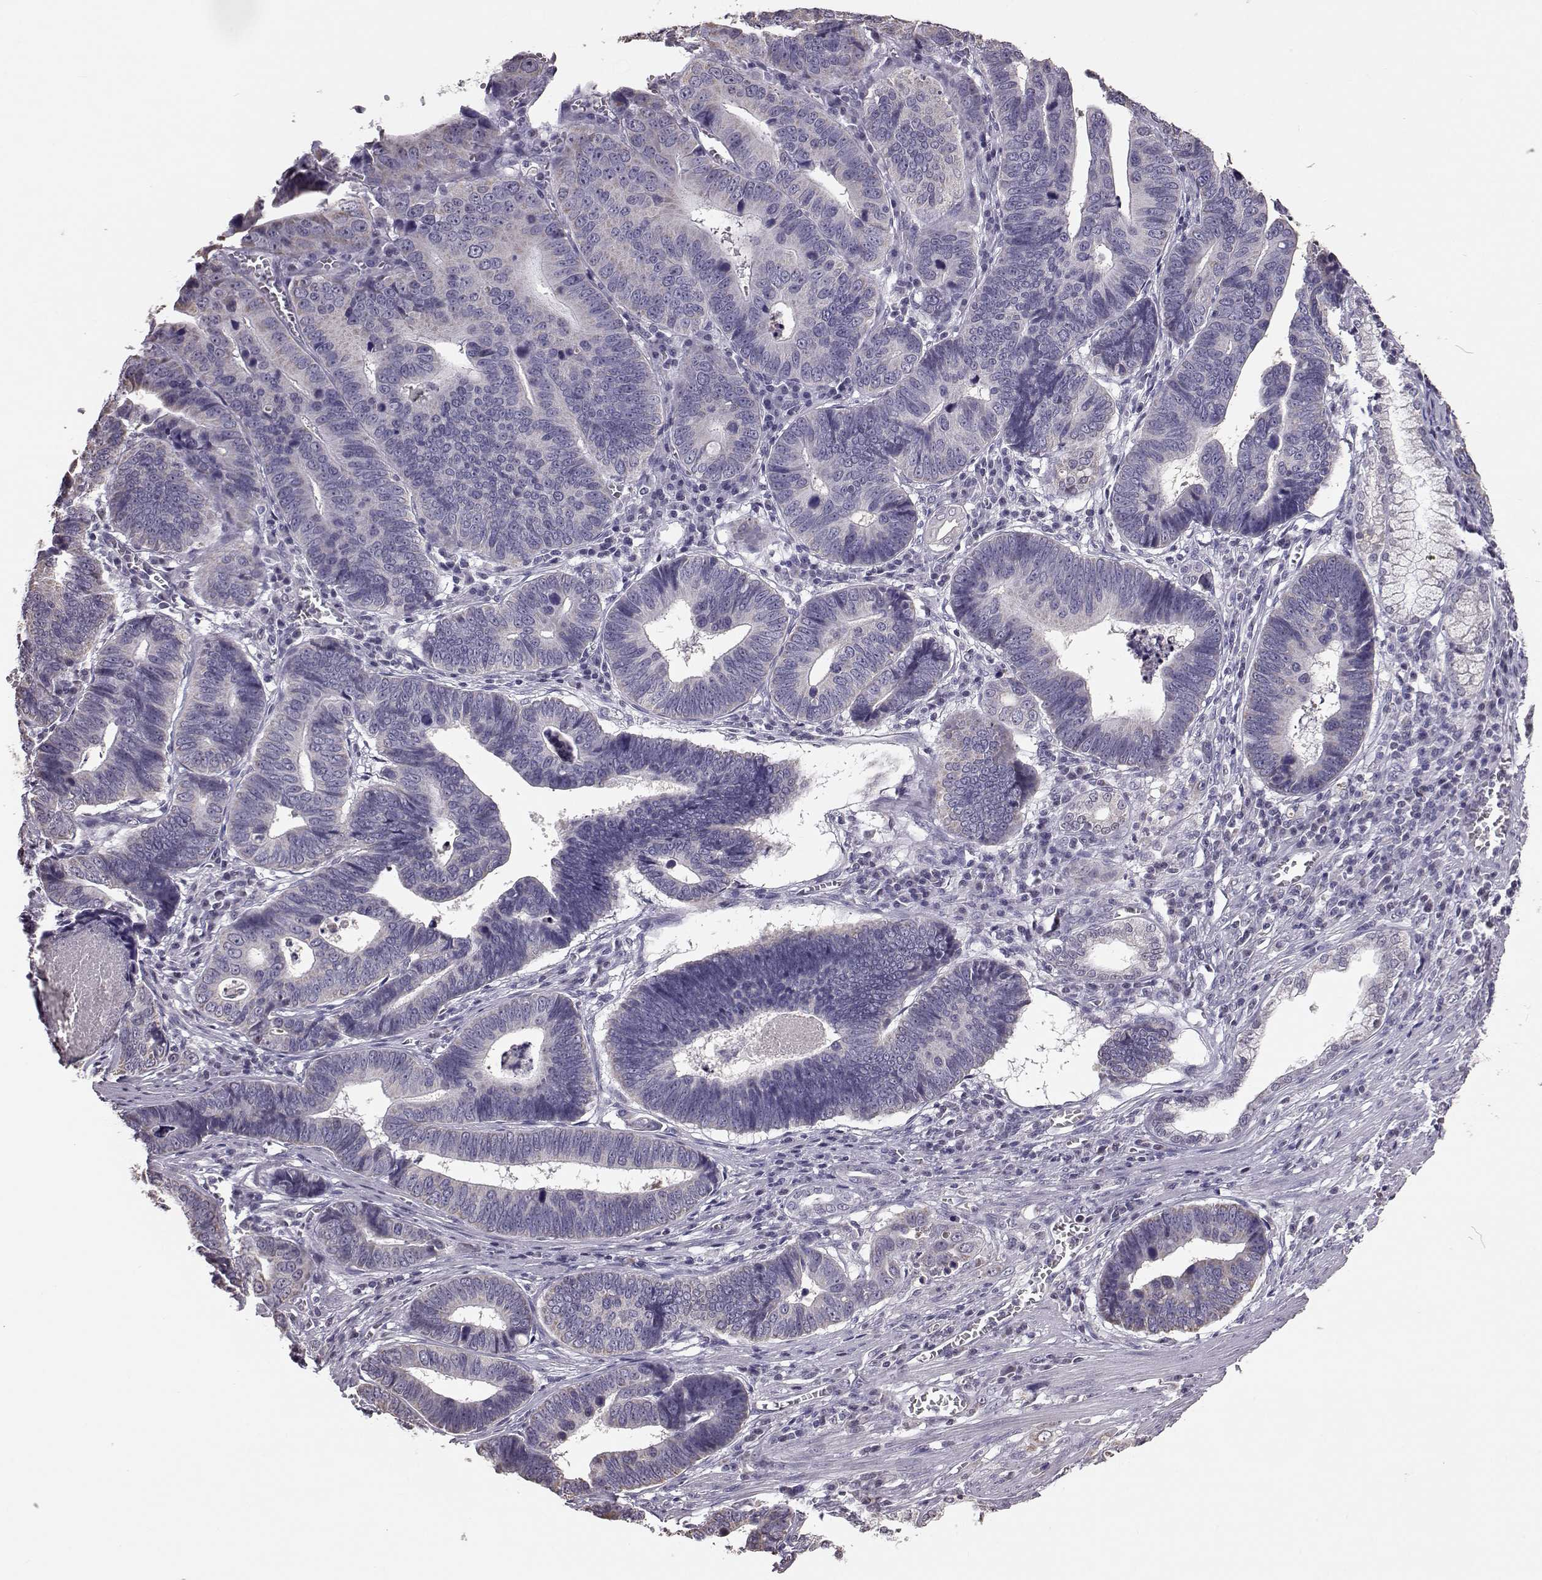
{"staining": {"intensity": "weak", "quantity": "<25%", "location": "cytoplasmic/membranous"}, "tissue": "stomach cancer", "cell_type": "Tumor cells", "image_type": "cancer", "snomed": [{"axis": "morphology", "description": "Adenocarcinoma, NOS"}, {"axis": "topography", "description": "Stomach"}], "caption": "This is a micrograph of IHC staining of stomach cancer, which shows no positivity in tumor cells.", "gene": "ALDH3A1", "patient": {"sex": "male", "age": 84}}